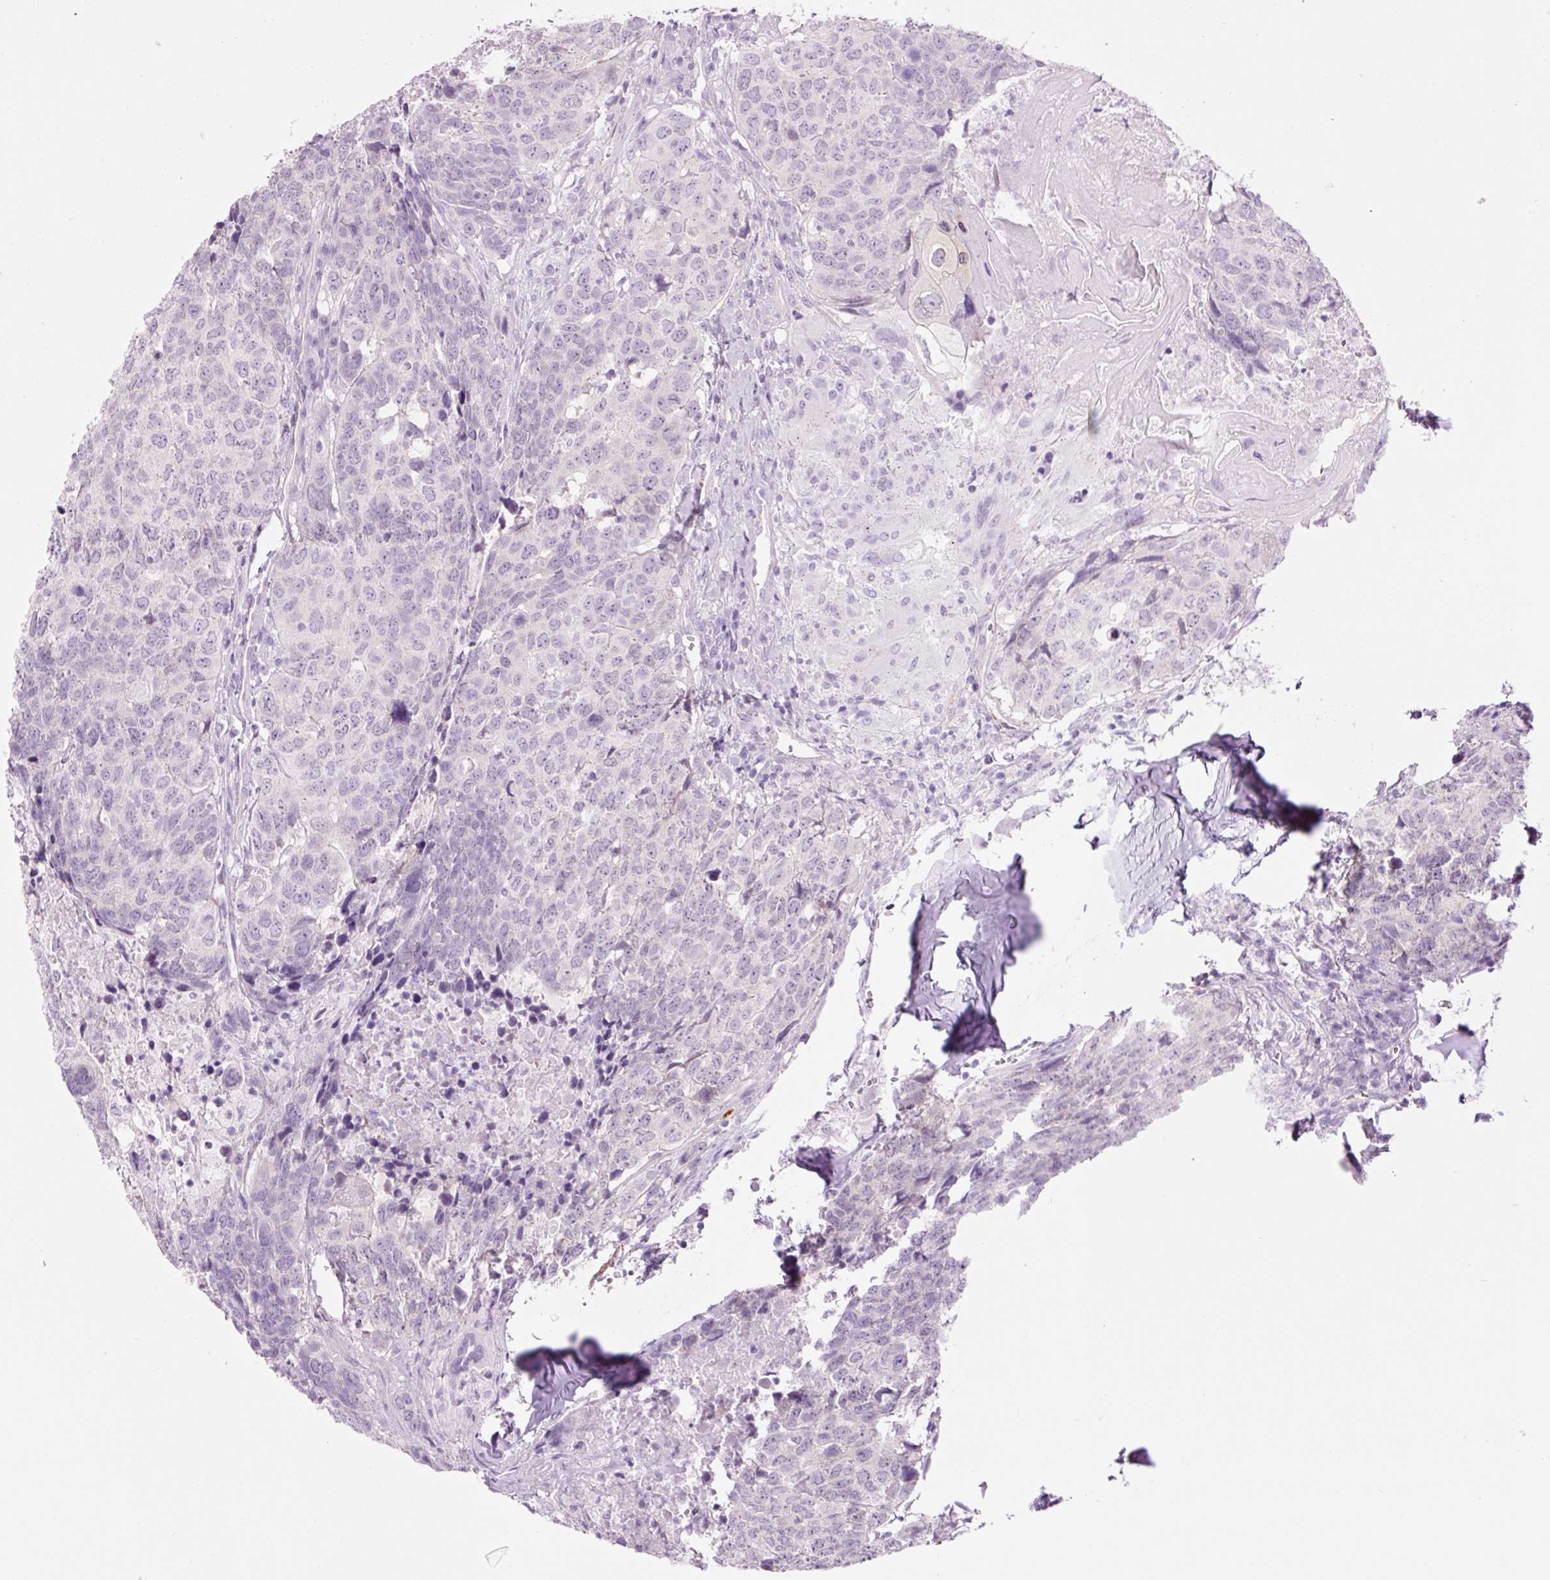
{"staining": {"intensity": "negative", "quantity": "none", "location": "none"}, "tissue": "head and neck cancer", "cell_type": "Tumor cells", "image_type": "cancer", "snomed": [{"axis": "morphology", "description": "Normal tissue, NOS"}, {"axis": "morphology", "description": "Squamous cell carcinoma, NOS"}, {"axis": "topography", "description": "Skeletal muscle"}, {"axis": "topography", "description": "Vascular tissue"}, {"axis": "topography", "description": "Peripheral nerve tissue"}, {"axis": "topography", "description": "Head-Neck"}], "caption": "Immunohistochemistry (IHC) histopathology image of neoplastic tissue: human head and neck cancer stained with DAB exhibits no significant protein positivity in tumor cells. (DAB immunohistochemistry (IHC) visualized using brightfield microscopy, high magnification).", "gene": "HSPA4L", "patient": {"sex": "male", "age": 66}}